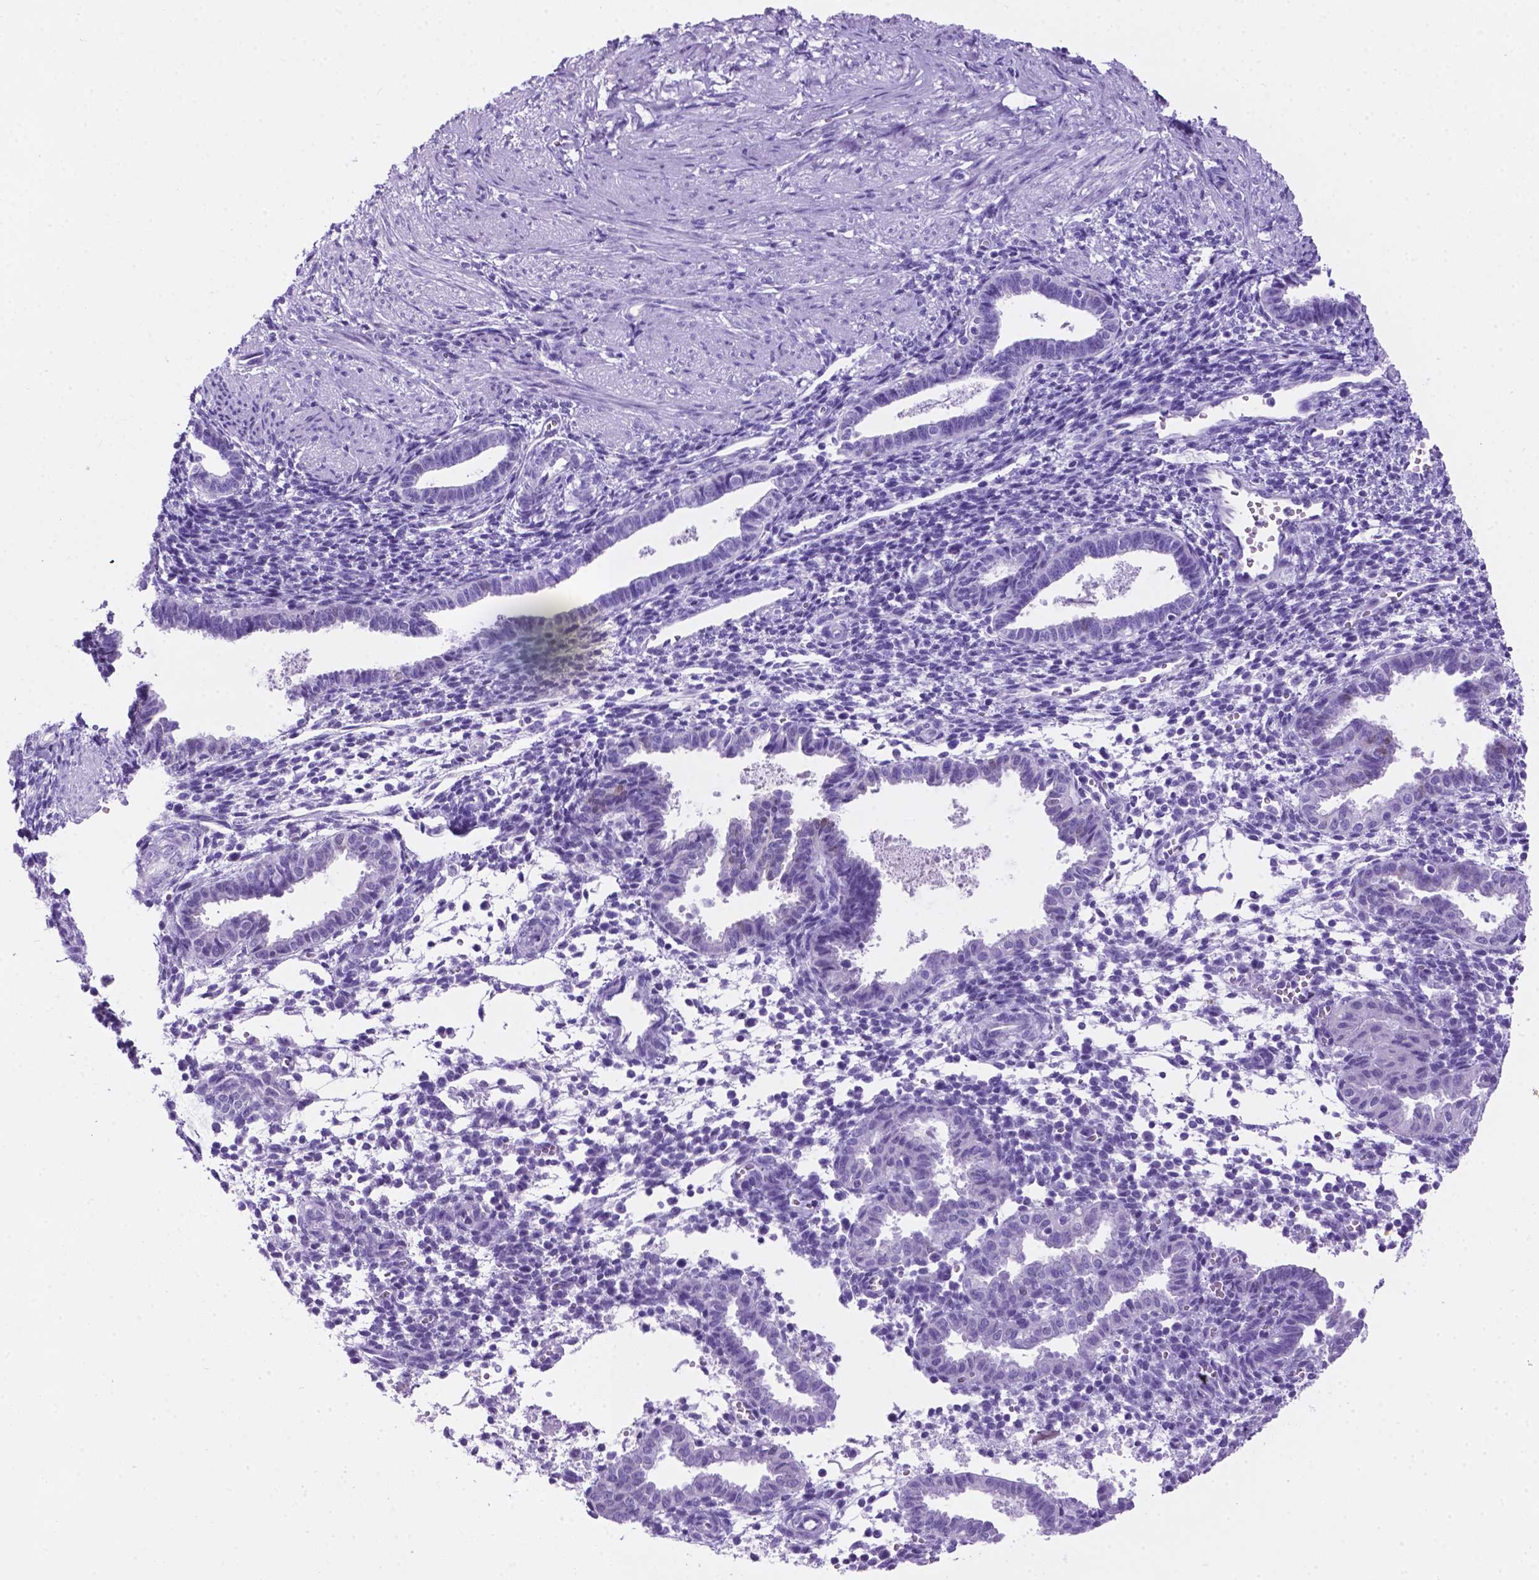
{"staining": {"intensity": "negative", "quantity": "none", "location": "none"}, "tissue": "endometrium", "cell_type": "Cells in endometrial stroma", "image_type": "normal", "snomed": [{"axis": "morphology", "description": "Normal tissue, NOS"}, {"axis": "topography", "description": "Endometrium"}], "caption": "Protein analysis of unremarkable endometrium reveals no significant positivity in cells in endometrial stroma. (IHC, brightfield microscopy, high magnification).", "gene": "C17orf107", "patient": {"sex": "female", "age": 37}}